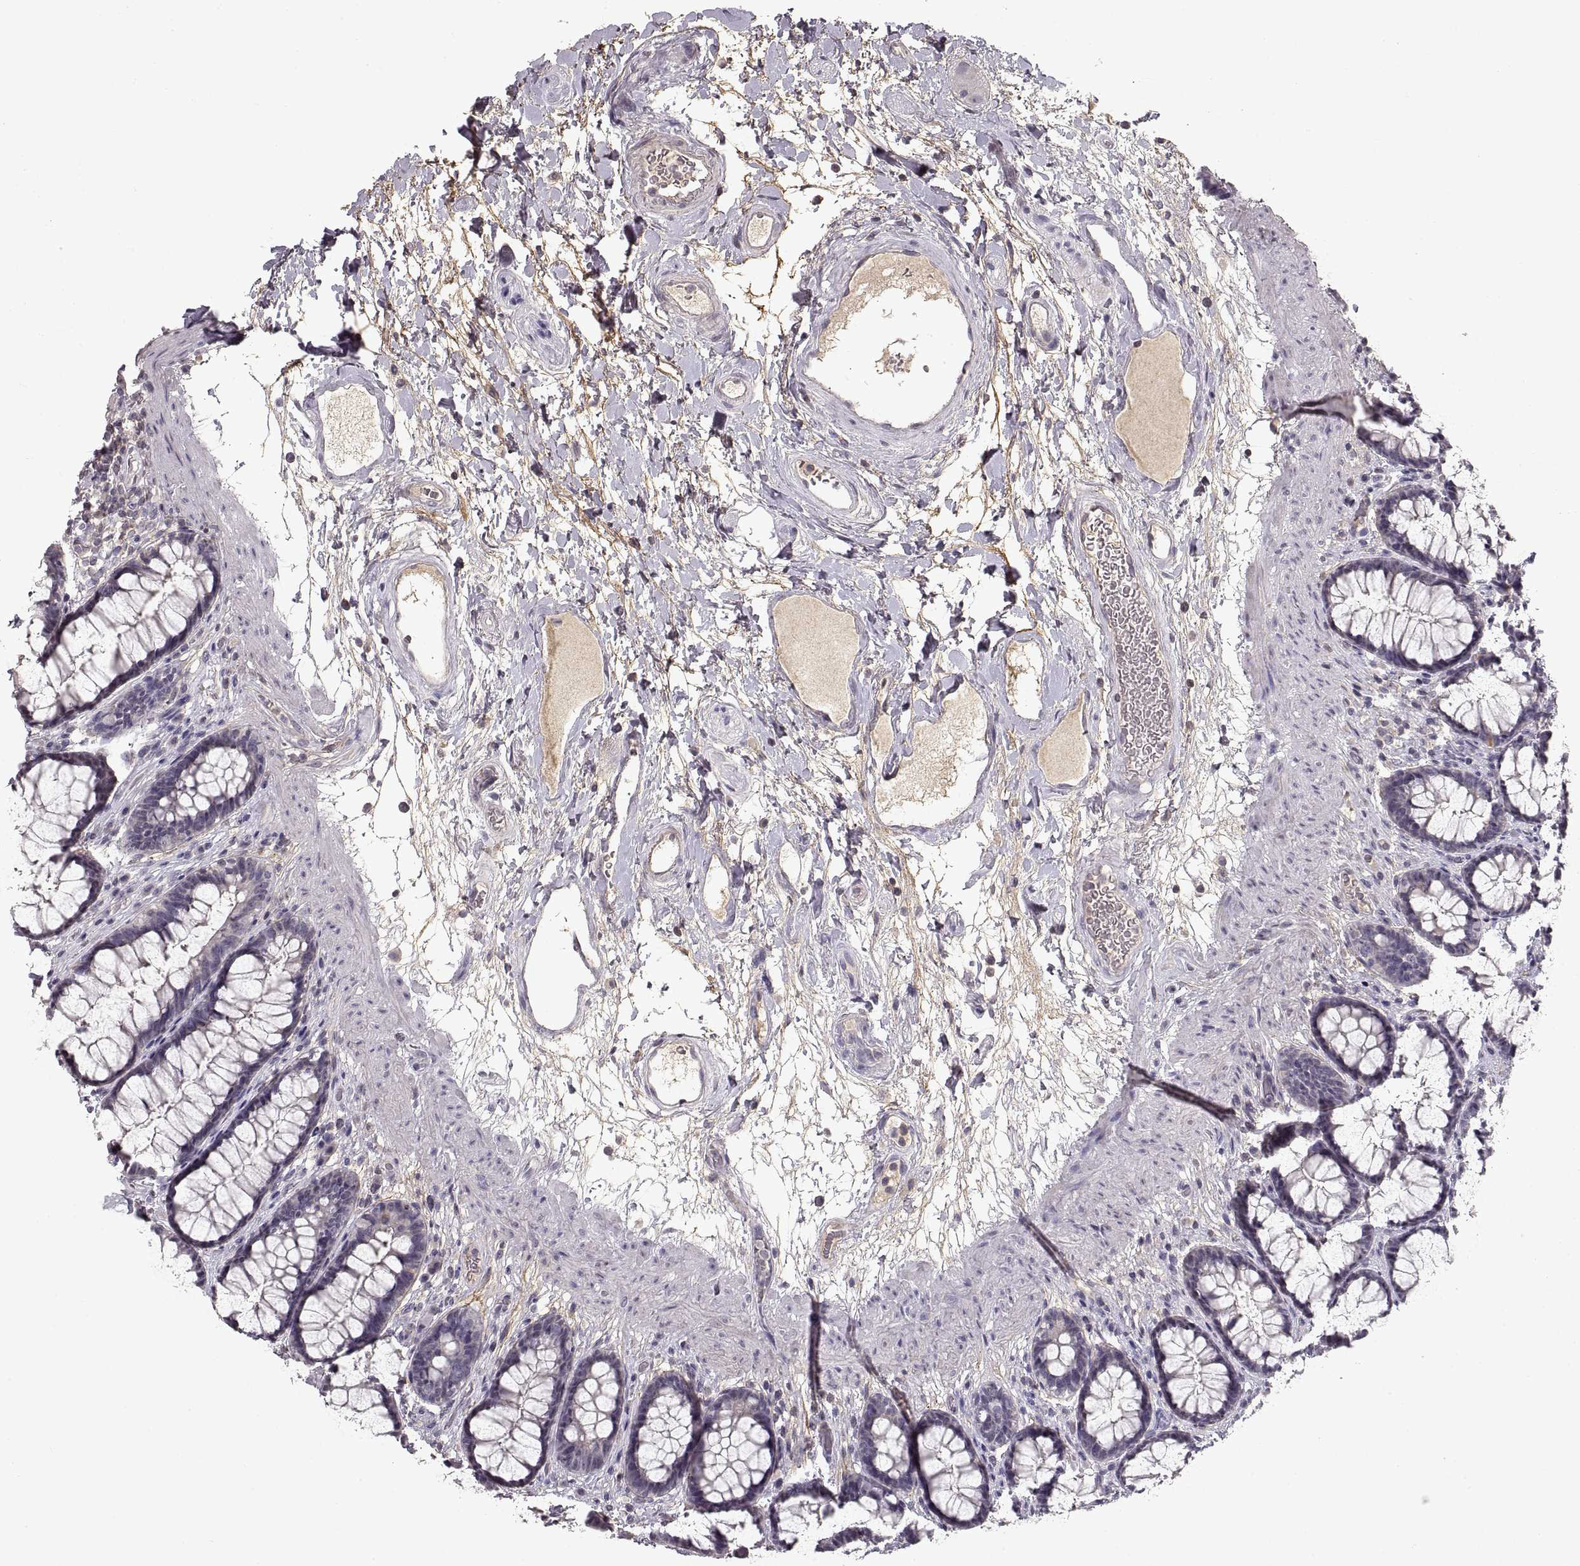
{"staining": {"intensity": "negative", "quantity": "none", "location": "none"}, "tissue": "rectum", "cell_type": "Glandular cells", "image_type": "normal", "snomed": [{"axis": "morphology", "description": "Normal tissue, NOS"}, {"axis": "topography", "description": "Rectum"}], "caption": "An image of rectum stained for a protein shows no brown staining in glandular cells. Nuclei are stained in blue.", "gene": "ADAM11", "patient": {"sex": "male", "age": 72}}